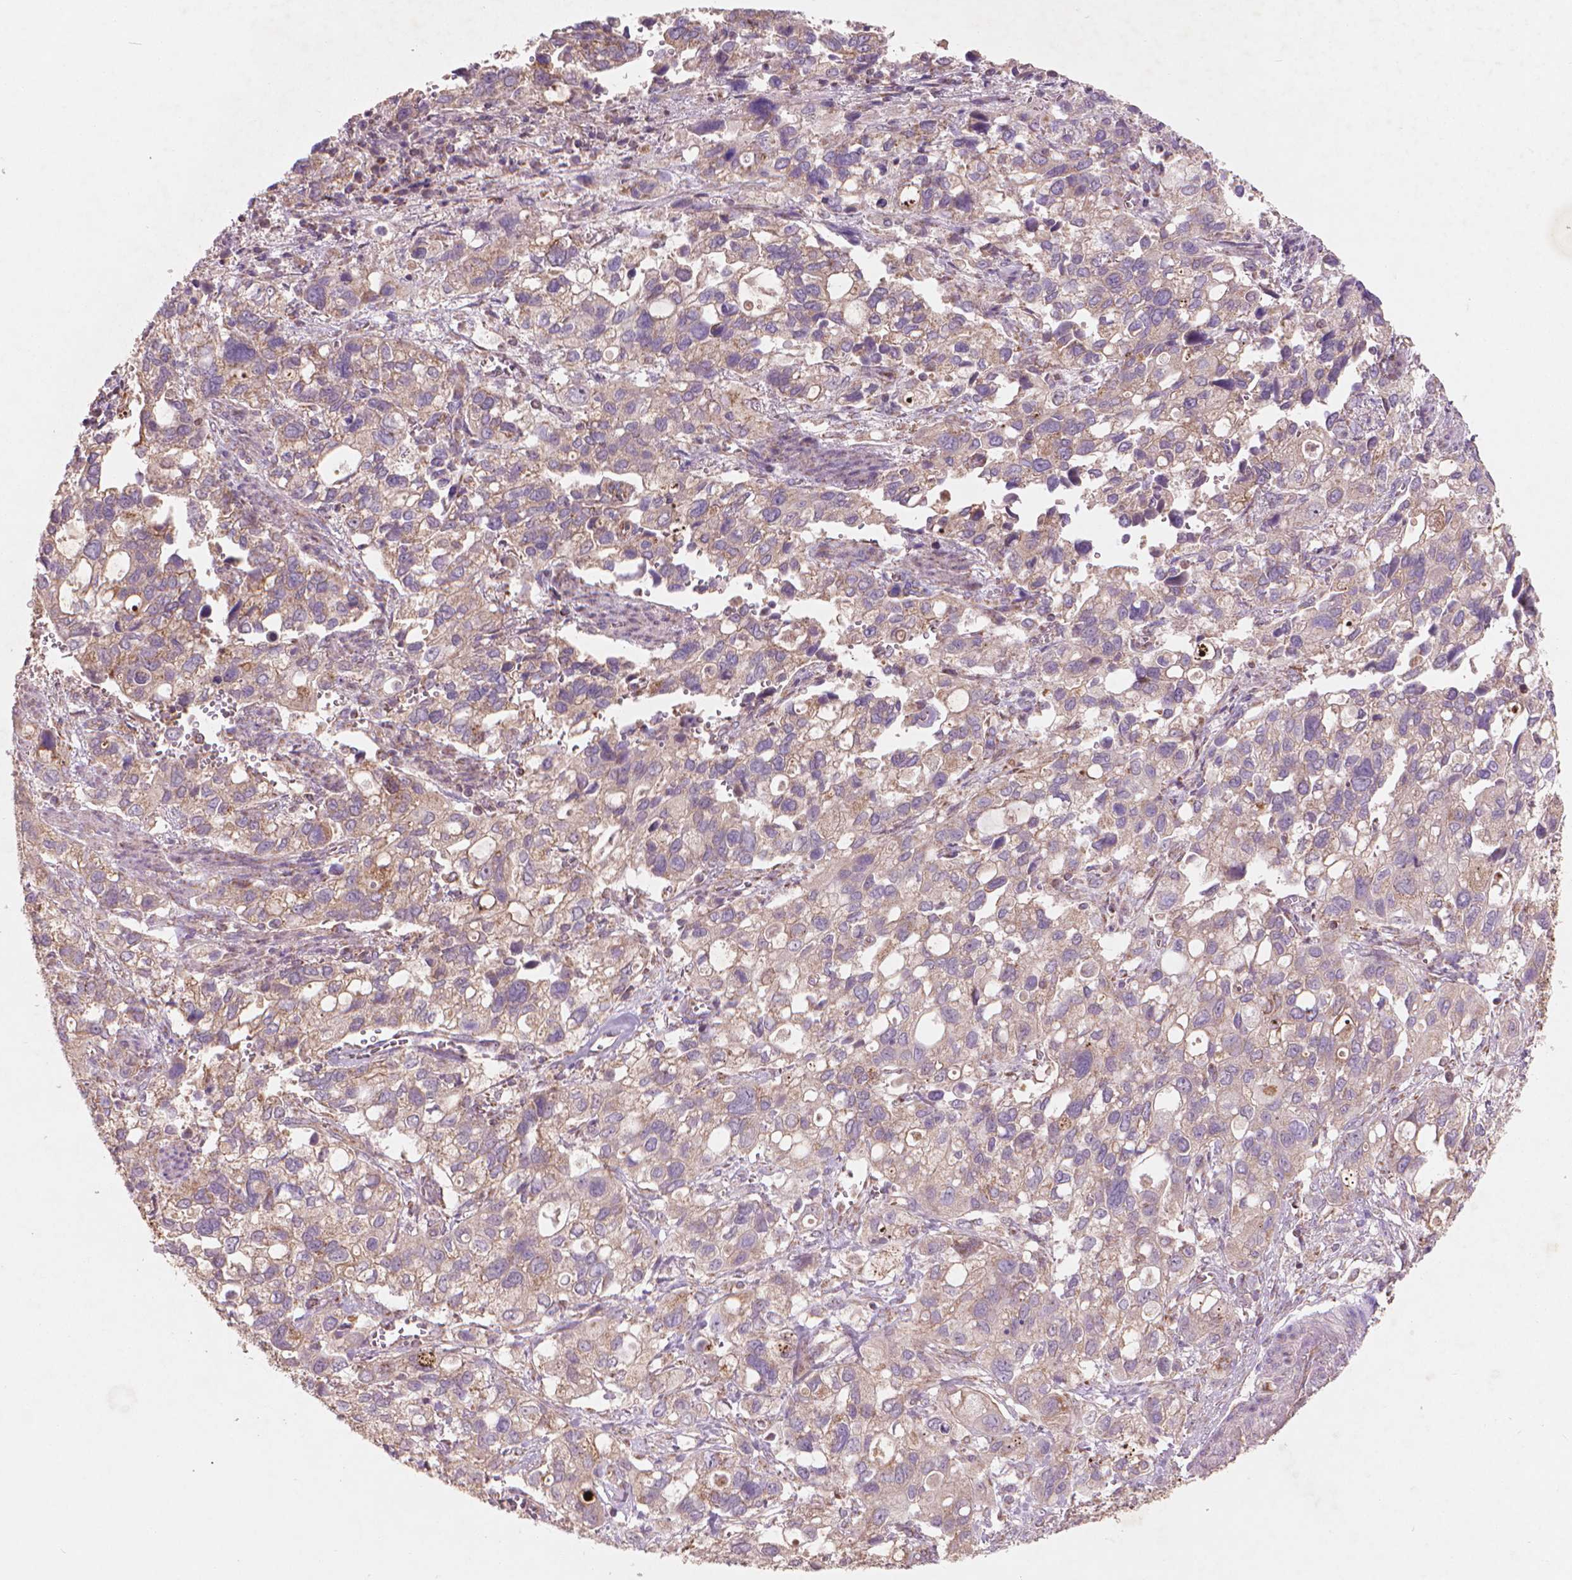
{"staining": {"intensity": "weak", "quantity": "25%-75%", "location": "cytoplasmic/membranous"}, "tissue": "stomach cancer", "cell_type": "Tumor cells", "image_type": "cancer", "snomed": [{"axis": "morphology", "description": "Adenocarcinoma, NOS"}, {"axis": "topography", "description": "Stomach, upper"}], "caption": "Brown immunohistochemical staining in human adenocarcinoma (stomach) displays weak cytoplasmic/membranous positivity in about 25%-75% of tumor cells.", "gene": "NLRX1", "patient": {"sex": "female", "age": 81}}